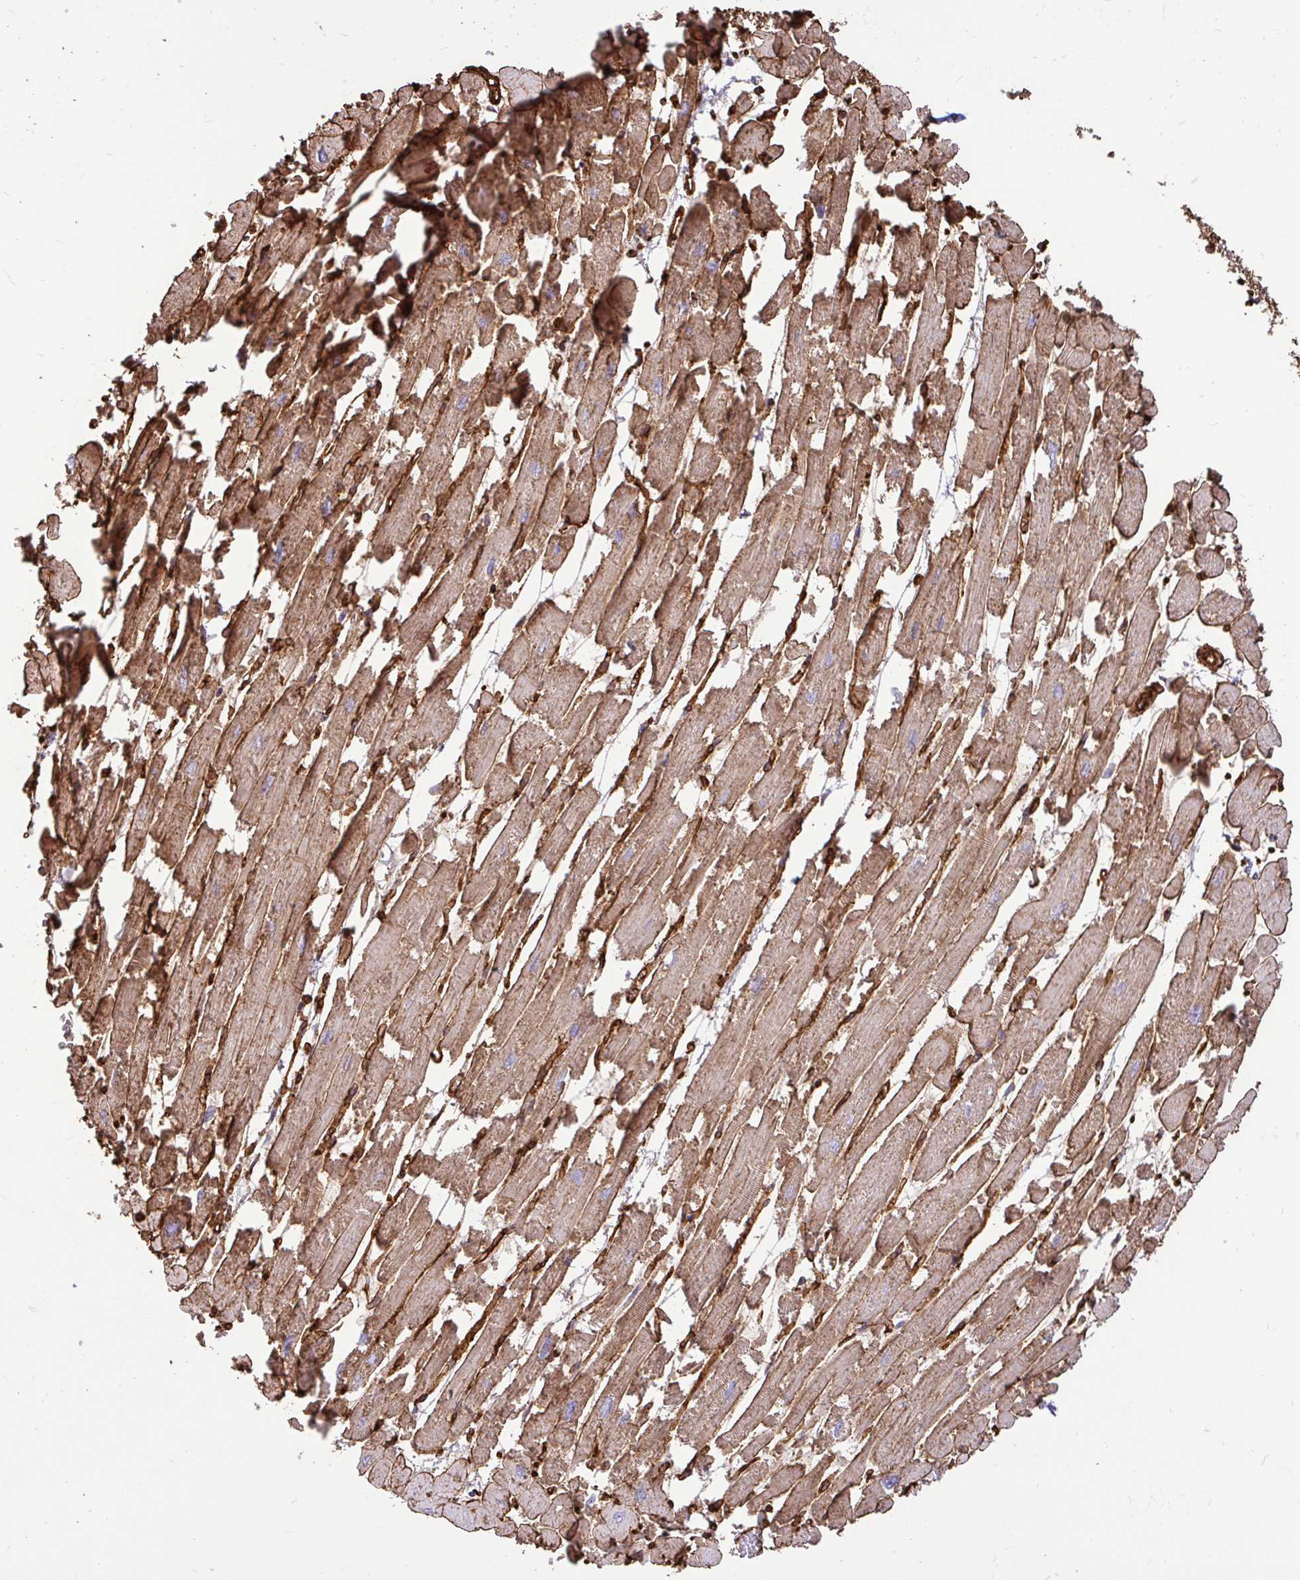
{"staining": {"intensity": "moderate", "quantity": "25%-75%", "location": "cytoplasmic/membranous"}, "tissue": "heart muscle", "cell_type": "Cardiomyocytes", "image_type": "normal", "snomed": [{"axis": "morphology", "description": "Normal tissue, NOS"}, {"axis": "topography", "description": "Heart"}], "caption": "Protein expression analysis of normal heart muscle exhibits moderate cytoplasmic/membranous expression in approximately 25%-75% of cardiomyocytes. (DAB (3,3'-diaminobenzidine) IHC, brown staining for protein, blue staining for nuclei).", "gene": "PTPRK", "patient": {"sex": "female", "age": 52}}